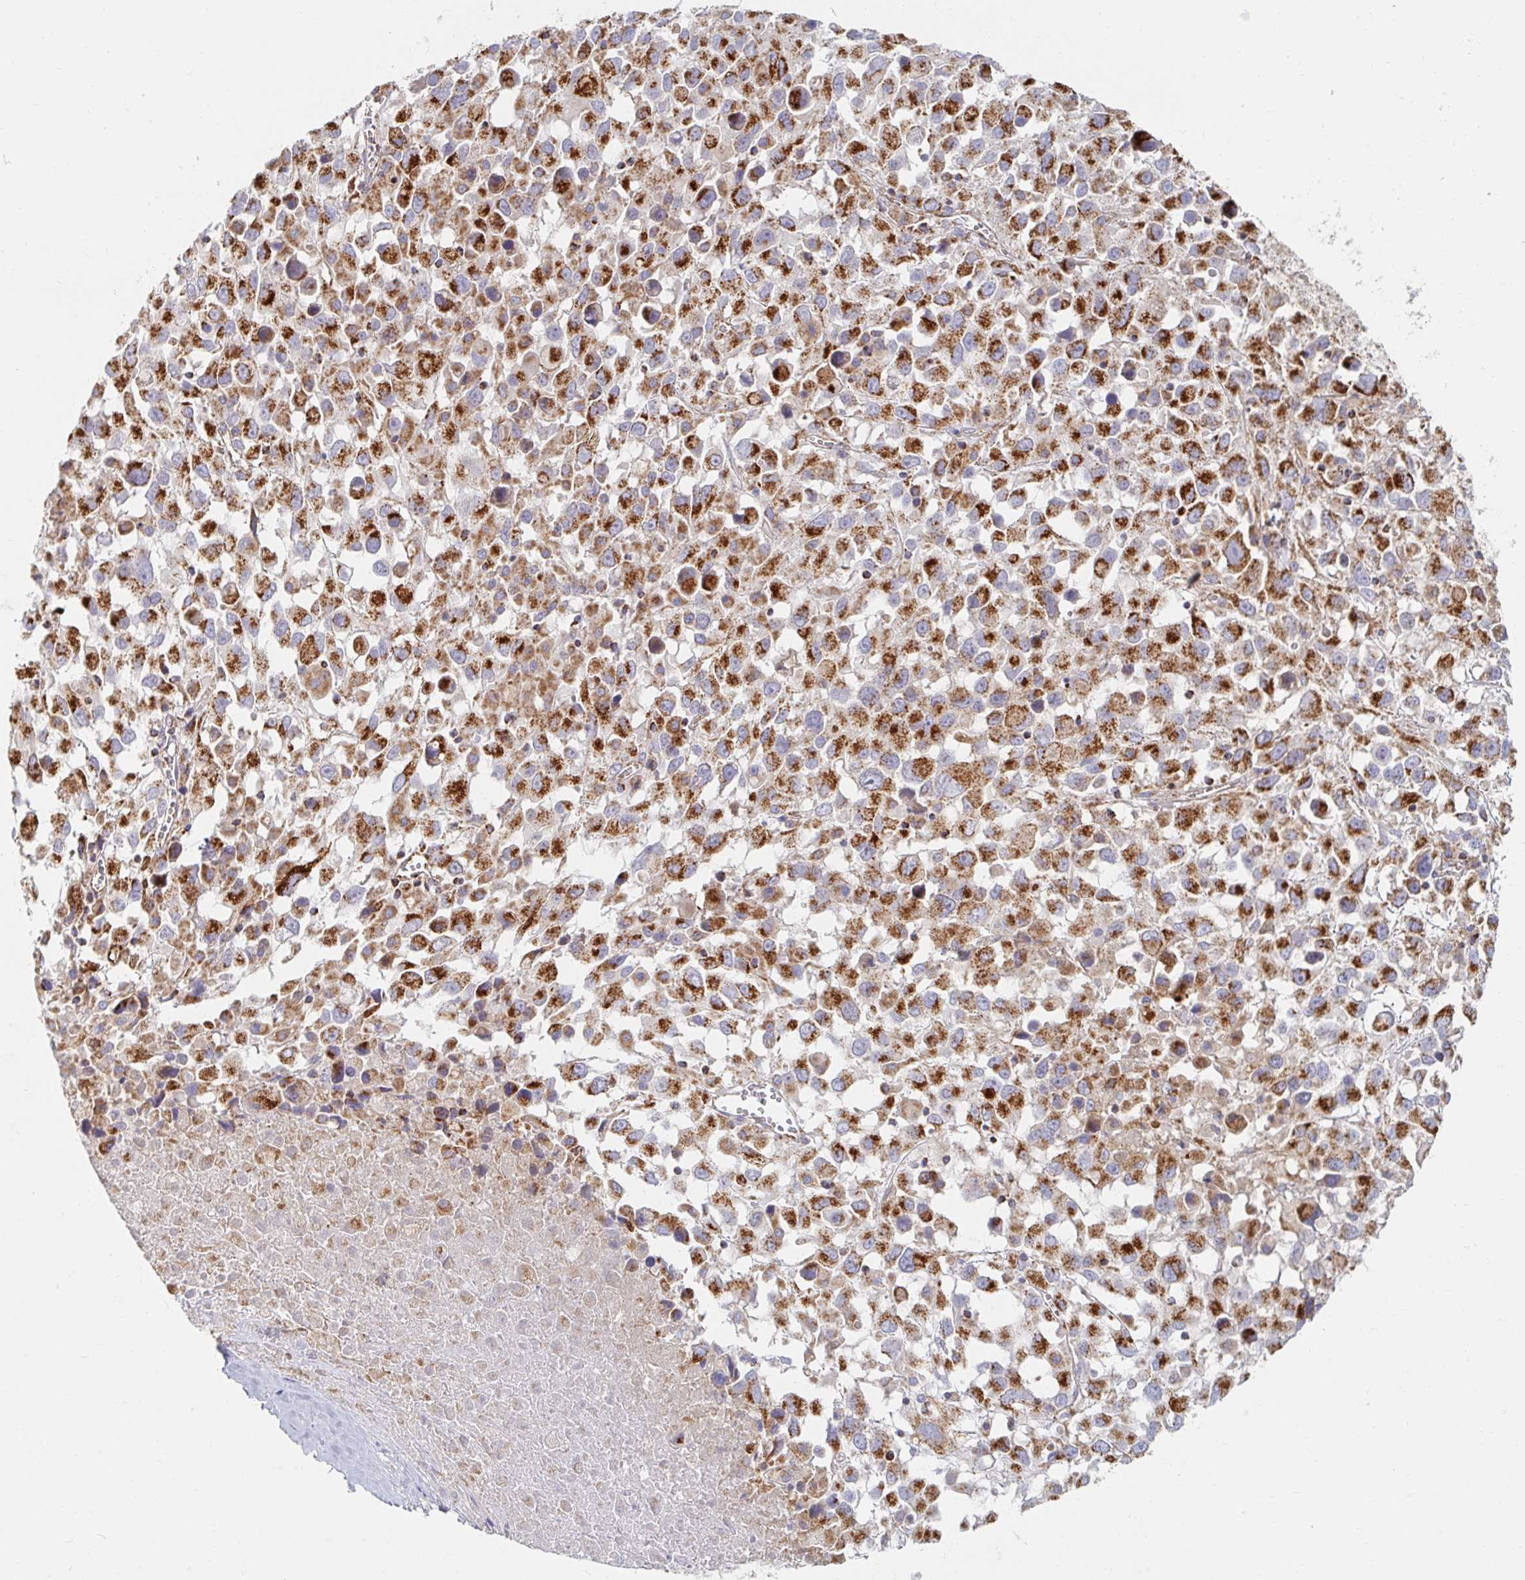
{"staining": {"intensity": "strong", "quantity": ">75%", "location": "cytoplasmic/membranous"}, "tissue": "melanoma", "cell_type": "Tumor cells", "image_type": "cancer", "snomed": [{"axis": "morphology", "description": "Malignant melanoma, Metastatic site"}, {"axis": "topography", "description": "Soft tissue"}], "caption": "Immunohistochemical staining of human malignant melanoma (metastatic site) demonstrates high levels of strong cytoplasmic/membranous protein staining in about >75% of tumor cells.", "gene": "MAVS", "patient": {"sex": "male", "age": 50}}